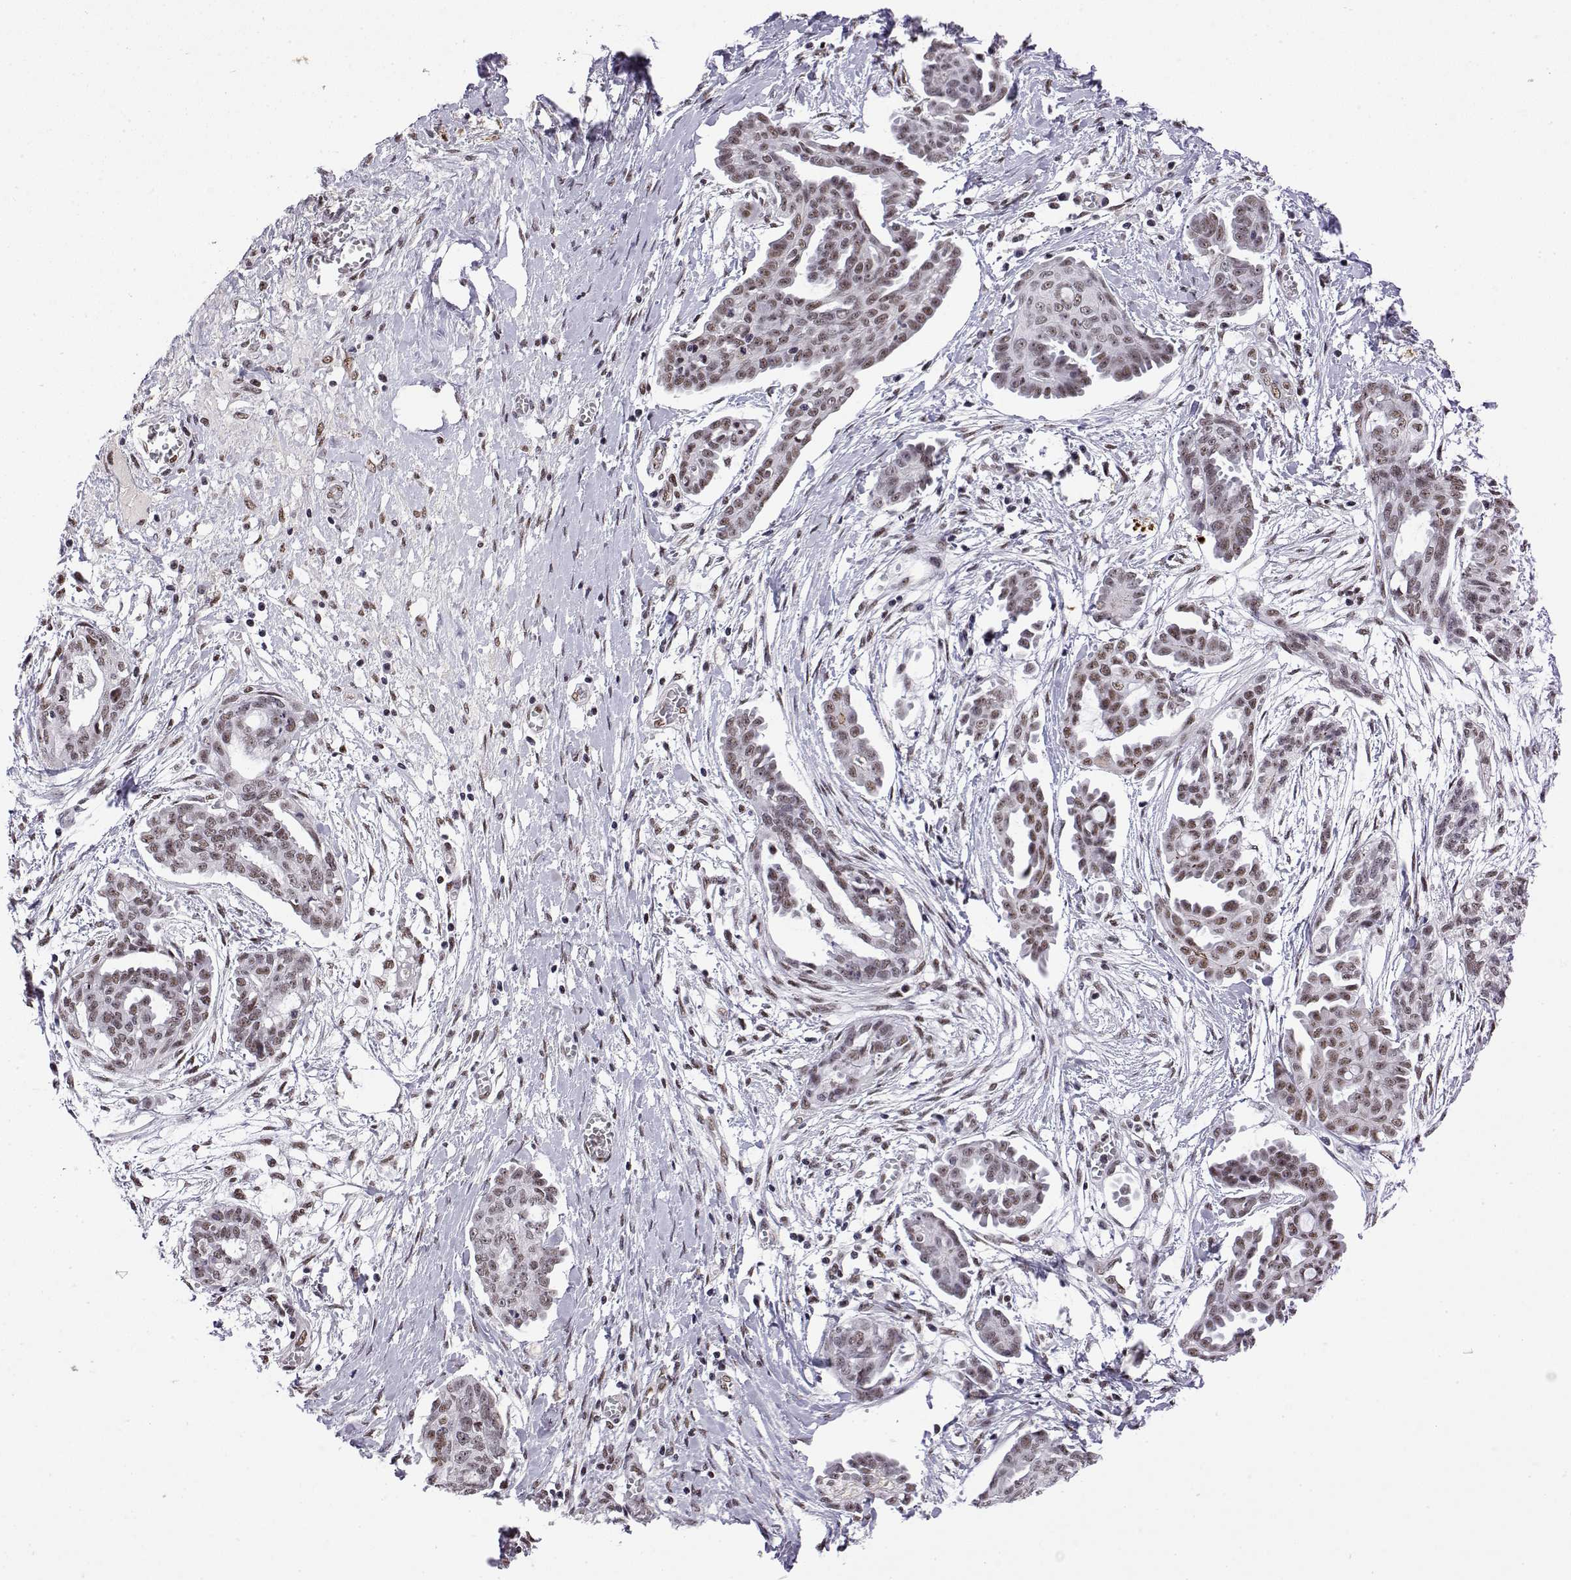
{"staining": {"intensity": "weak", "quantity": ">75%", "location": "nuclear"}, "tissue": "ovarian cancer", "cell_type": "Tumor cells", "image_type": "cancer", "snomed": [{"axis": "morphology", "description": "Cystadenocarcinoma, serous, NOS"}, {"axis": "topography", "description": "Ovary"}], "caption": "Immunohistochemical staining of human ovarian cancer (serous cystadenocarcinoma) exhibits low levels of weak nuclear protein positivity in approximately >75% of tumor cells.", "gene": "POLDIP3", "patient": {"sex": "female", "age": 71}}